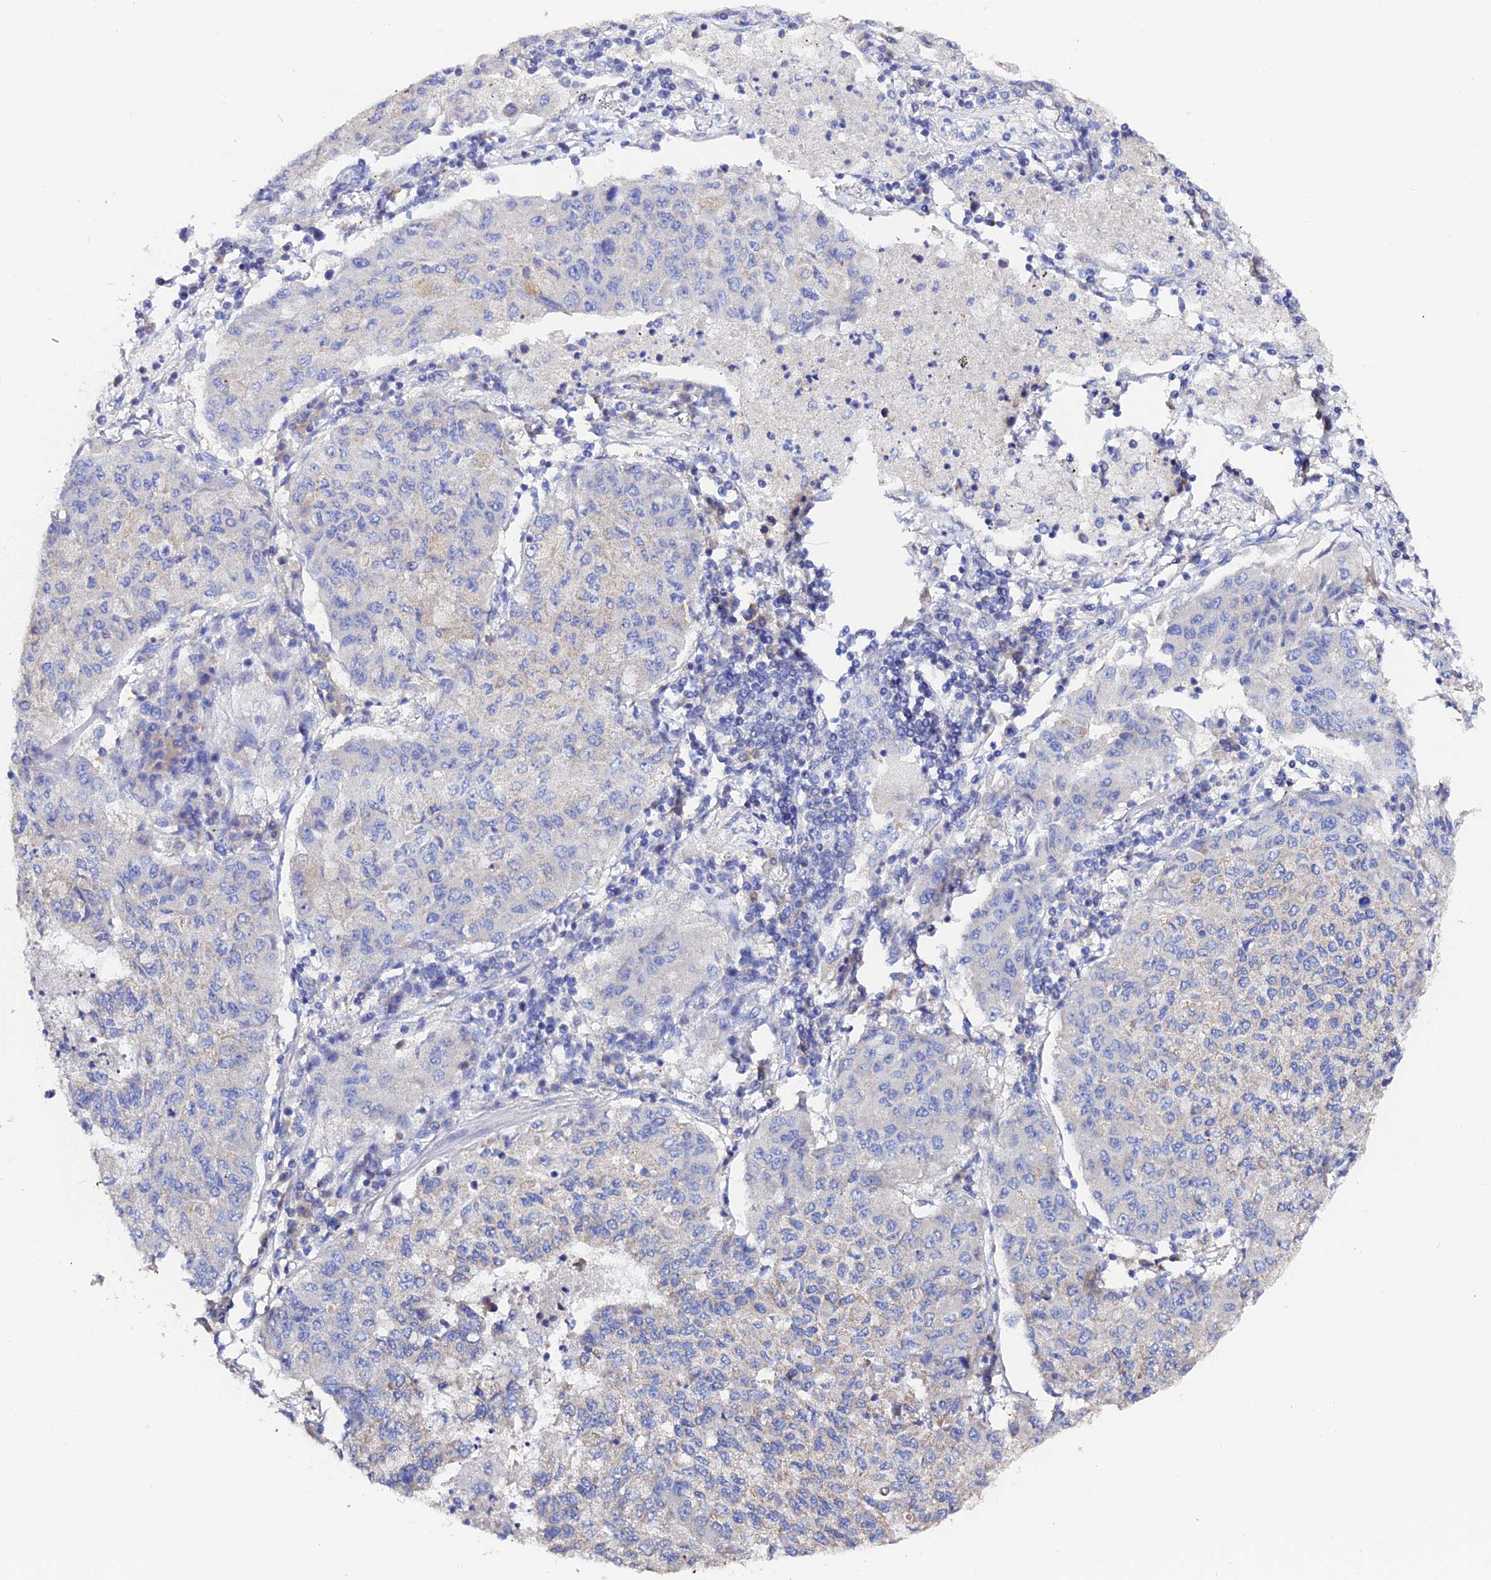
{"staining": {"intensity": "weak", "quantity": "<25%", "location": "cytoplasmic/membranous"}, "tissue": "lung cancer", "cell_type": "Tumor cells", "image_type": "cancer", "snomed": [{"axis": "morphology", "description": "Squamous cell carcinoma, NOS"}, {"axis": "topography", "description": "Lung"}], "caption": "Immunohistochemistry histopathology image of lung cancer stained for a protein (brown), which reveals no positivity in tumor cells. (Brightfield microscopy of DAB (3,3'-diaminobenzidine) IHC at high magnification).", "gene": "UBE2L3", "patient": {"sex": "male", "age": 74}}